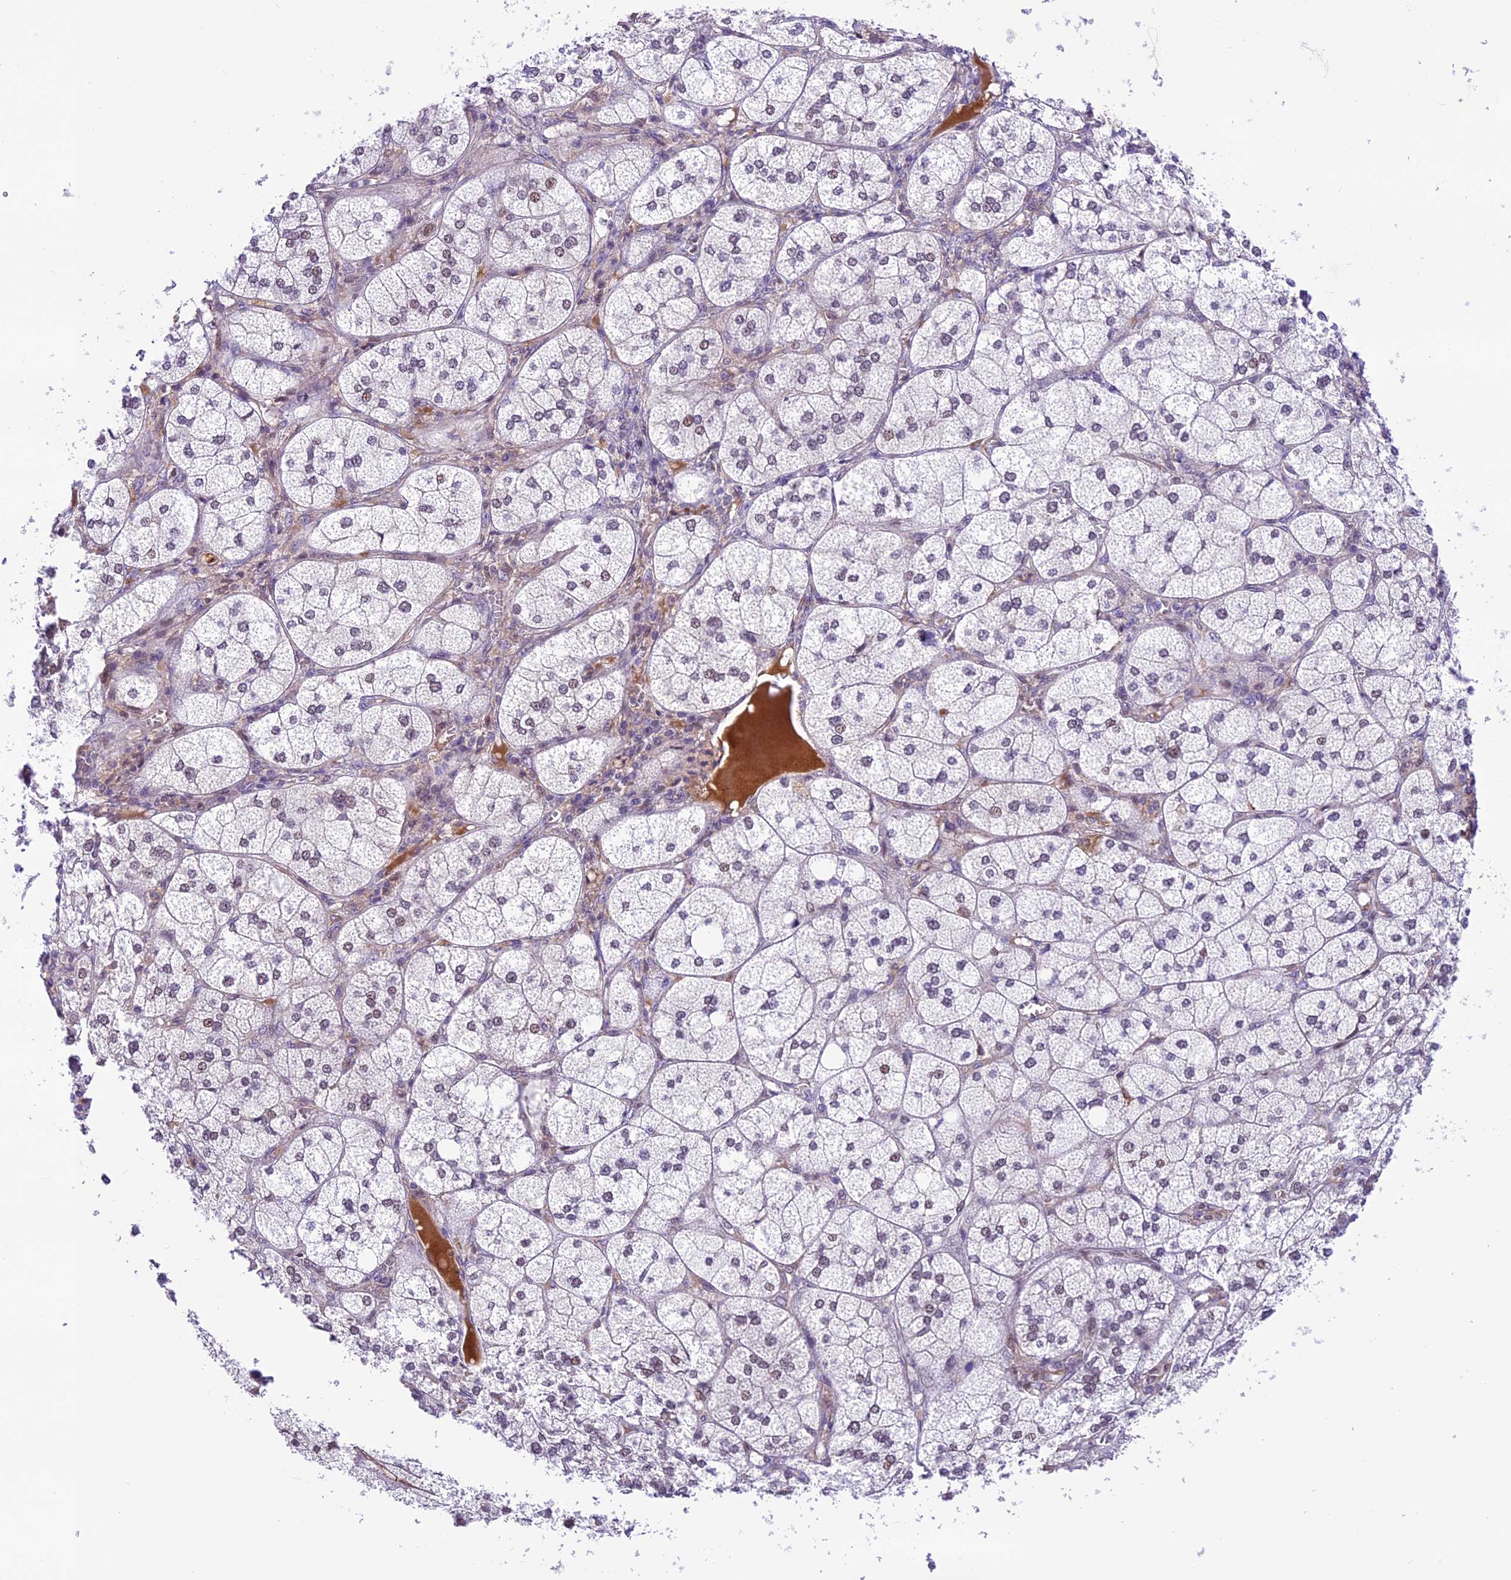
{"staining": {"intensity": "strong", "quantity": "25%-75%", "location": "cytoplasmic/membranous,nuclear"}, "tissue": "adrenal gland", "cell_type": "Glandular cells", "image_type": "normal", "snomed": [{"axis": "morphology", "description": "Normal tissue, NOS"}, {"axis": "topography", "description": "Adrenal gland"}], "caption": "Protein expression analysis of benign human adrenal gland reveals strong cytoplasmic/membranous,nuclear positivity in about 25%-75% of glandular cells.", "gene": "SHKBP1", "patient": {"sex": "female", "age": 61}}